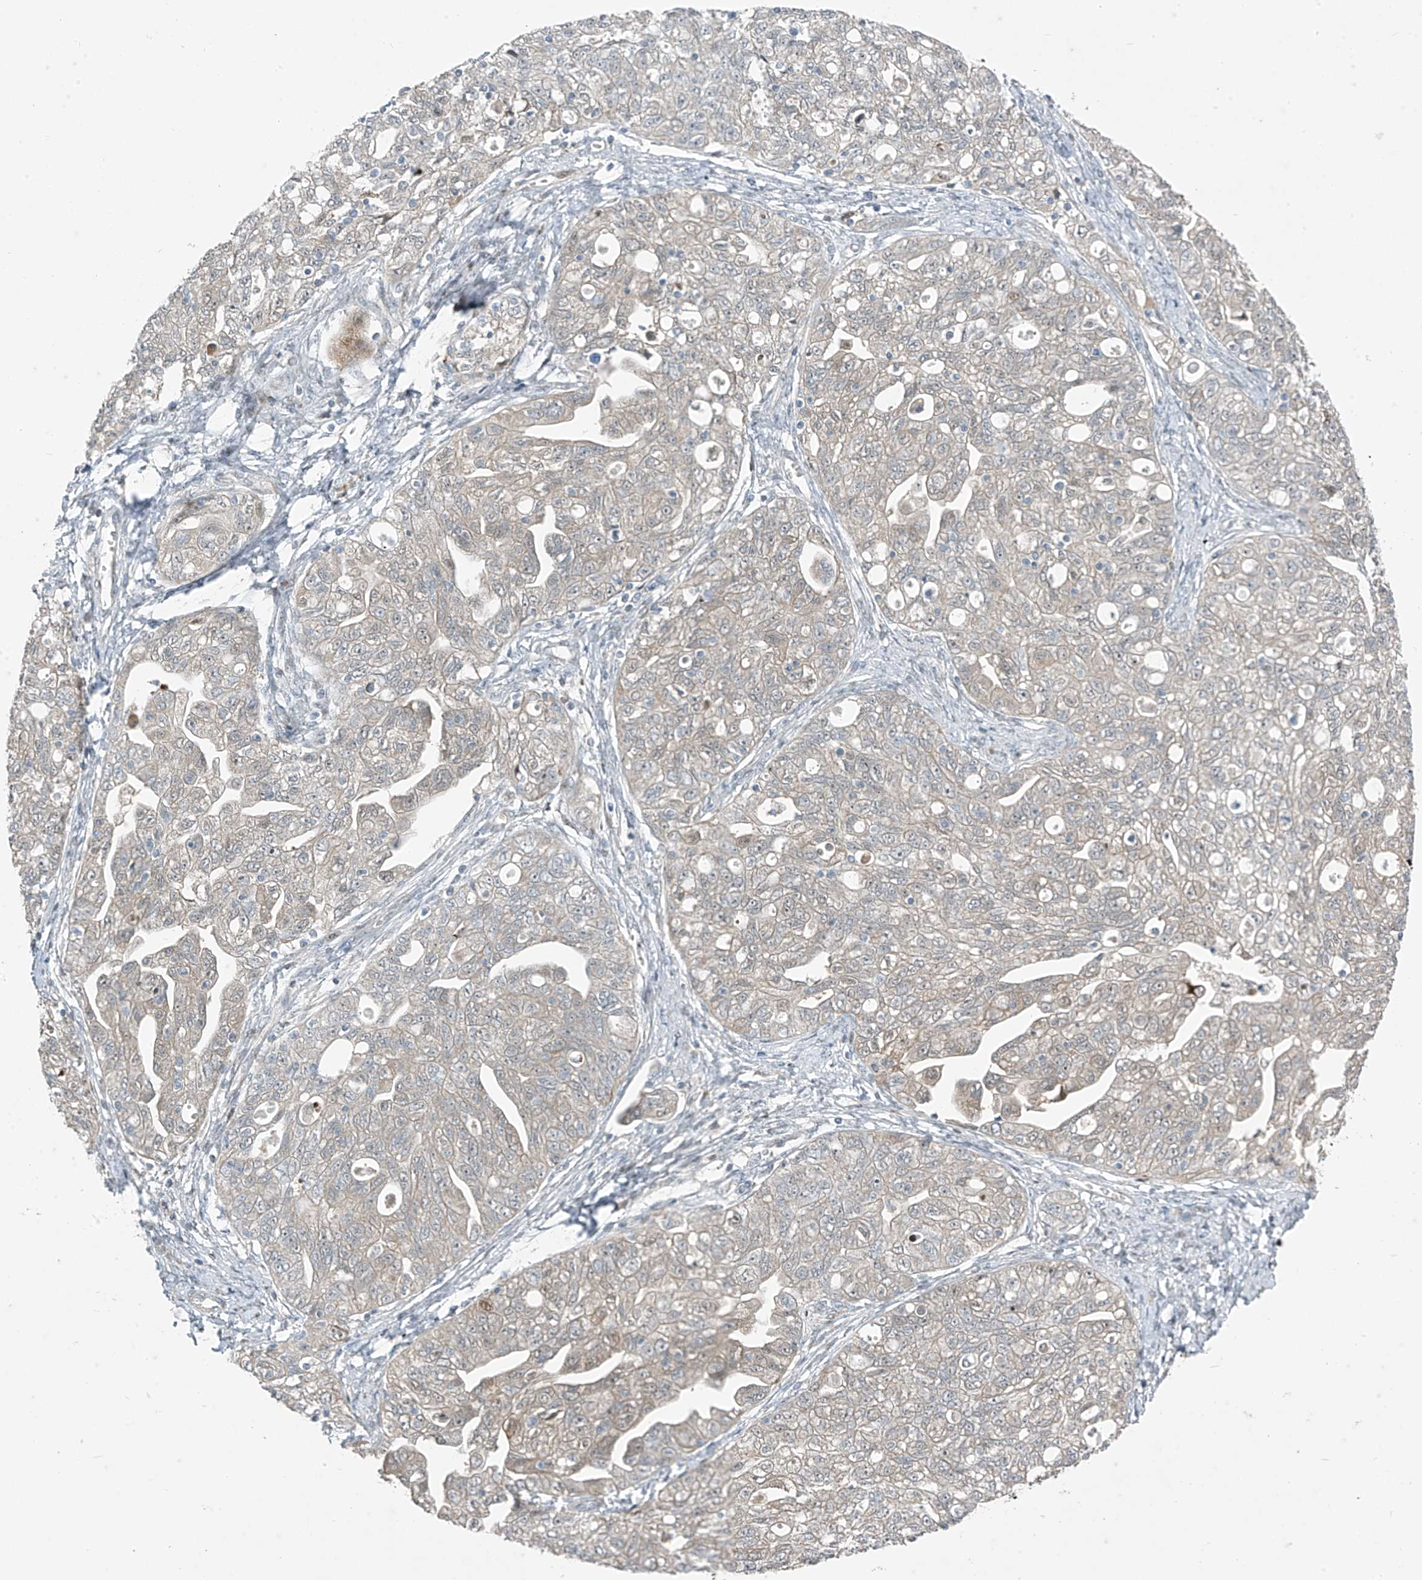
{"staining": {"intensity": "weak", "quantity": "<25%", "location": "cytoplasmic/membranous"}, "tissue": "ovarian cancer", "cell_type": "Tumor cells", "image_type": "cancer", "snomed": [{"axis": "morphology", "description": "Carcinoma, NOS"}, {"axis": "morphology", "description": "Cystadenocarcinoma, serous, NOS"}, {"axis": "topography", "description": "Ovary"}], "caption": "IHC photomicrograph of neoplastic tissue: human ovarian cancer stained with DAB demonstrates no significant protein expression in tumor cells.", "gene": "PPCS", "patient": {"sex": "female", "age": 69}}